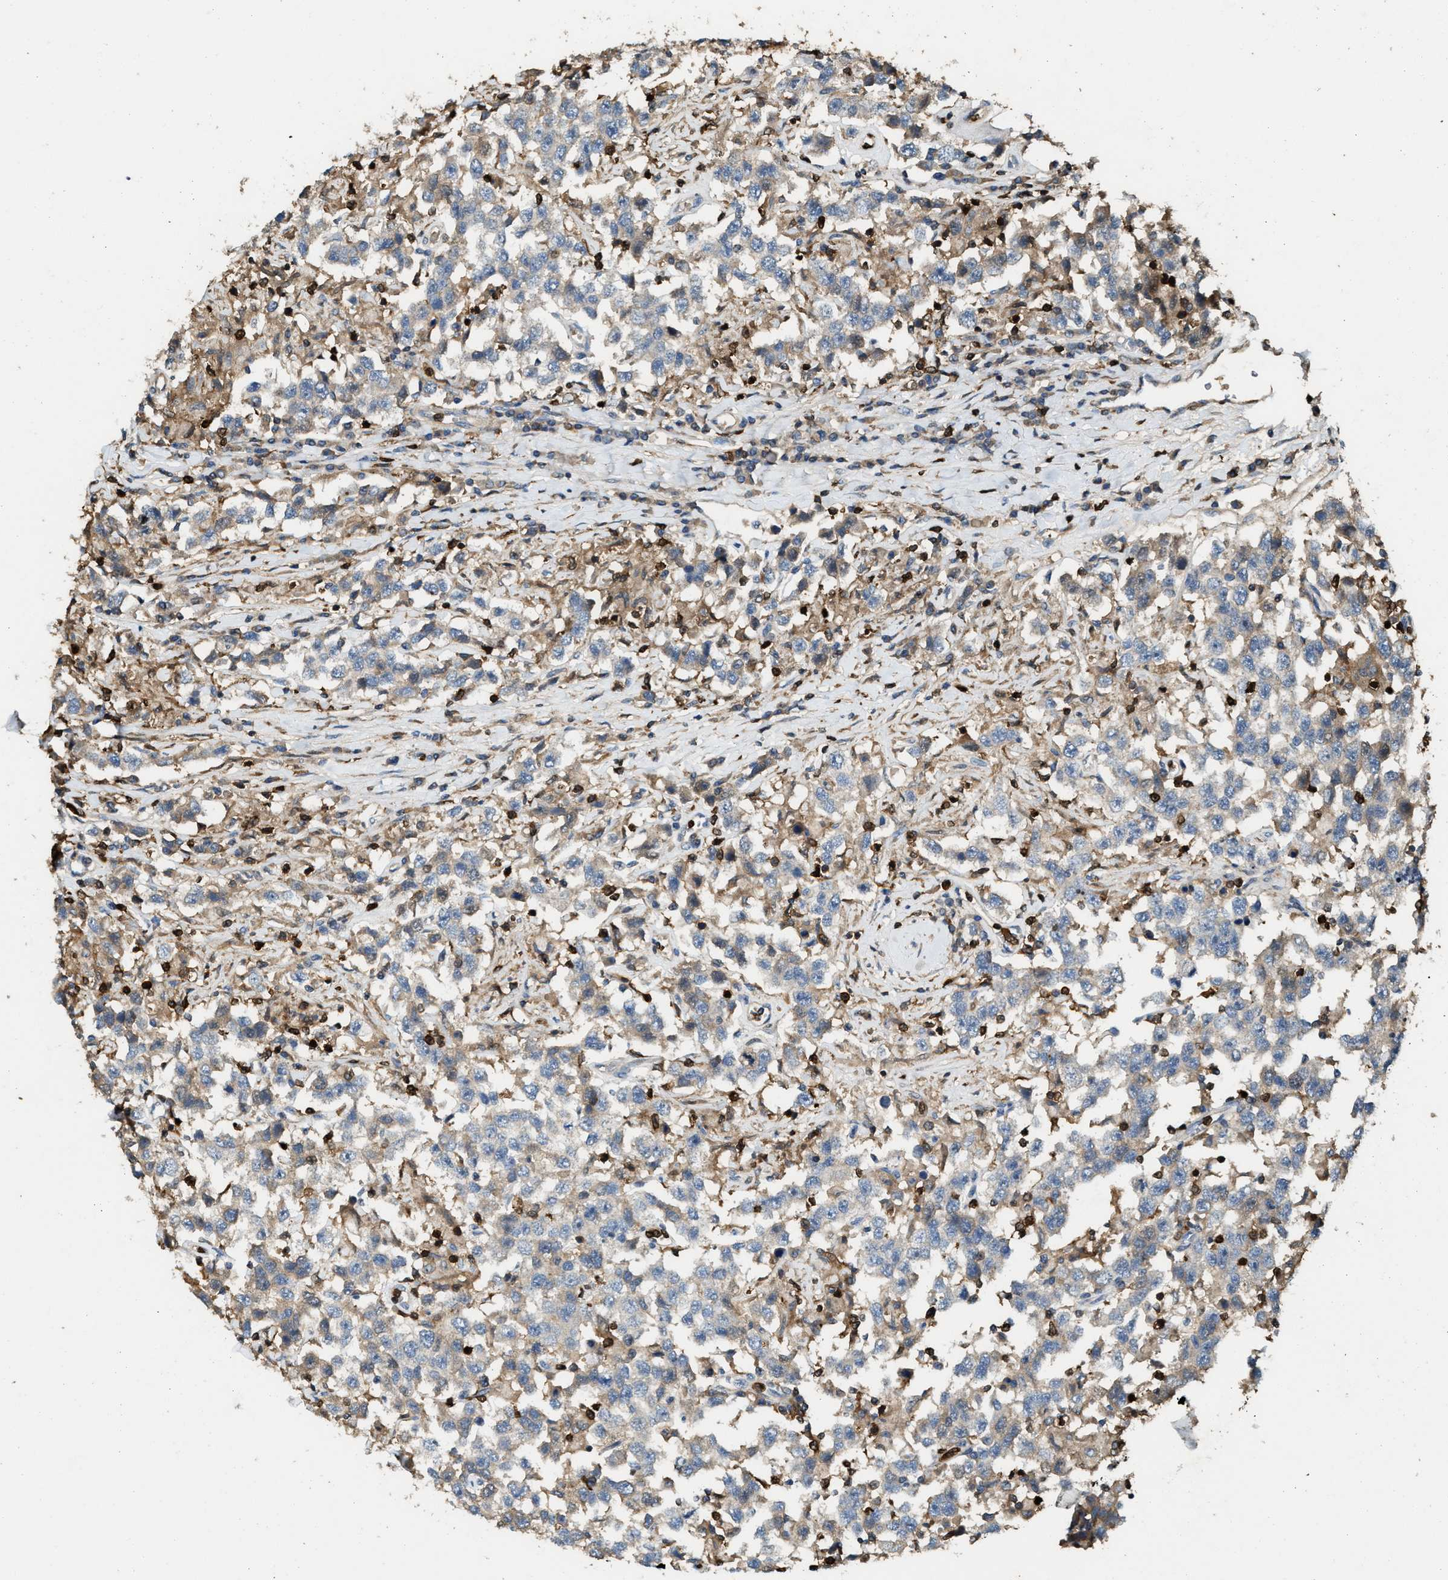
{"staining": {"intensity": "negative", "quantity": "none", "location": "none"}, "tissue": "testis cancer", "cell_type": "Tumor cells", "image_type": "cancer", "snomed": [{"axis": "morphology", "description": "Seminoma, NOS"}, {"axis": "topography", "description": "Testis"}], "caption": "Human testis cancer stained for a protein using immunohistochemistry reveals no positivity in tumor cells.", "gene": "SERPINB5", "patient": {"sex": "male", "age": 41}}